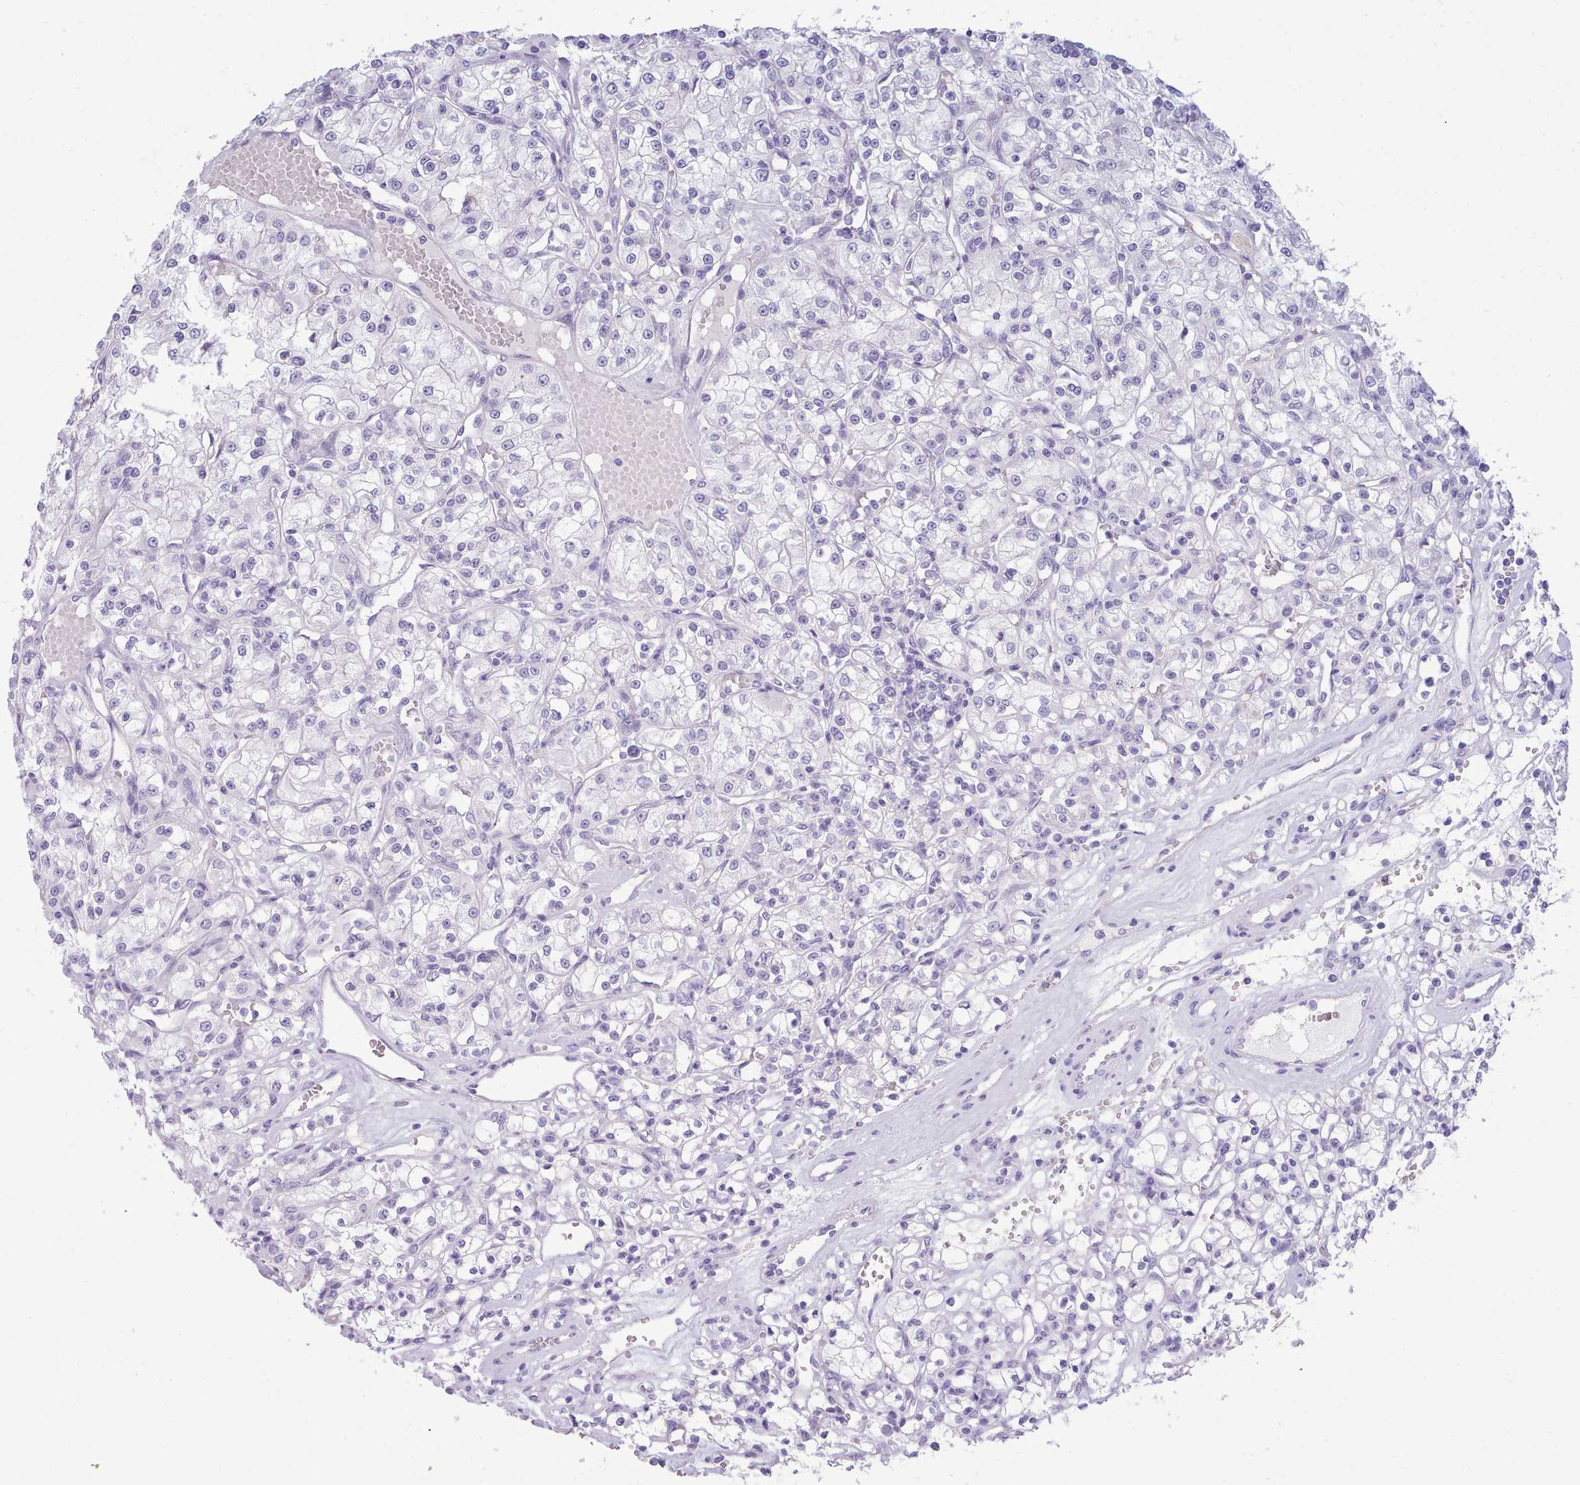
{"staining": {"intensity": "negative", "quantity": "none", "location": "none"}, "tissue": "renal cancer", "cell_type": "Tumor cells", "image_type": "cancer", "snomed": [{"axis": "morphology", "description": "Adenocarcinoma, NOS"}, {"axis": "topography", "description": "Kidney"}], "caption": "Renal adenocarcinoma stained for a protein using immunohistochemistry (IHC) demonstrates no positivity tumor cells.", "gene": "NKX1-2", "patient": {"sex": "female", "age": 59}}